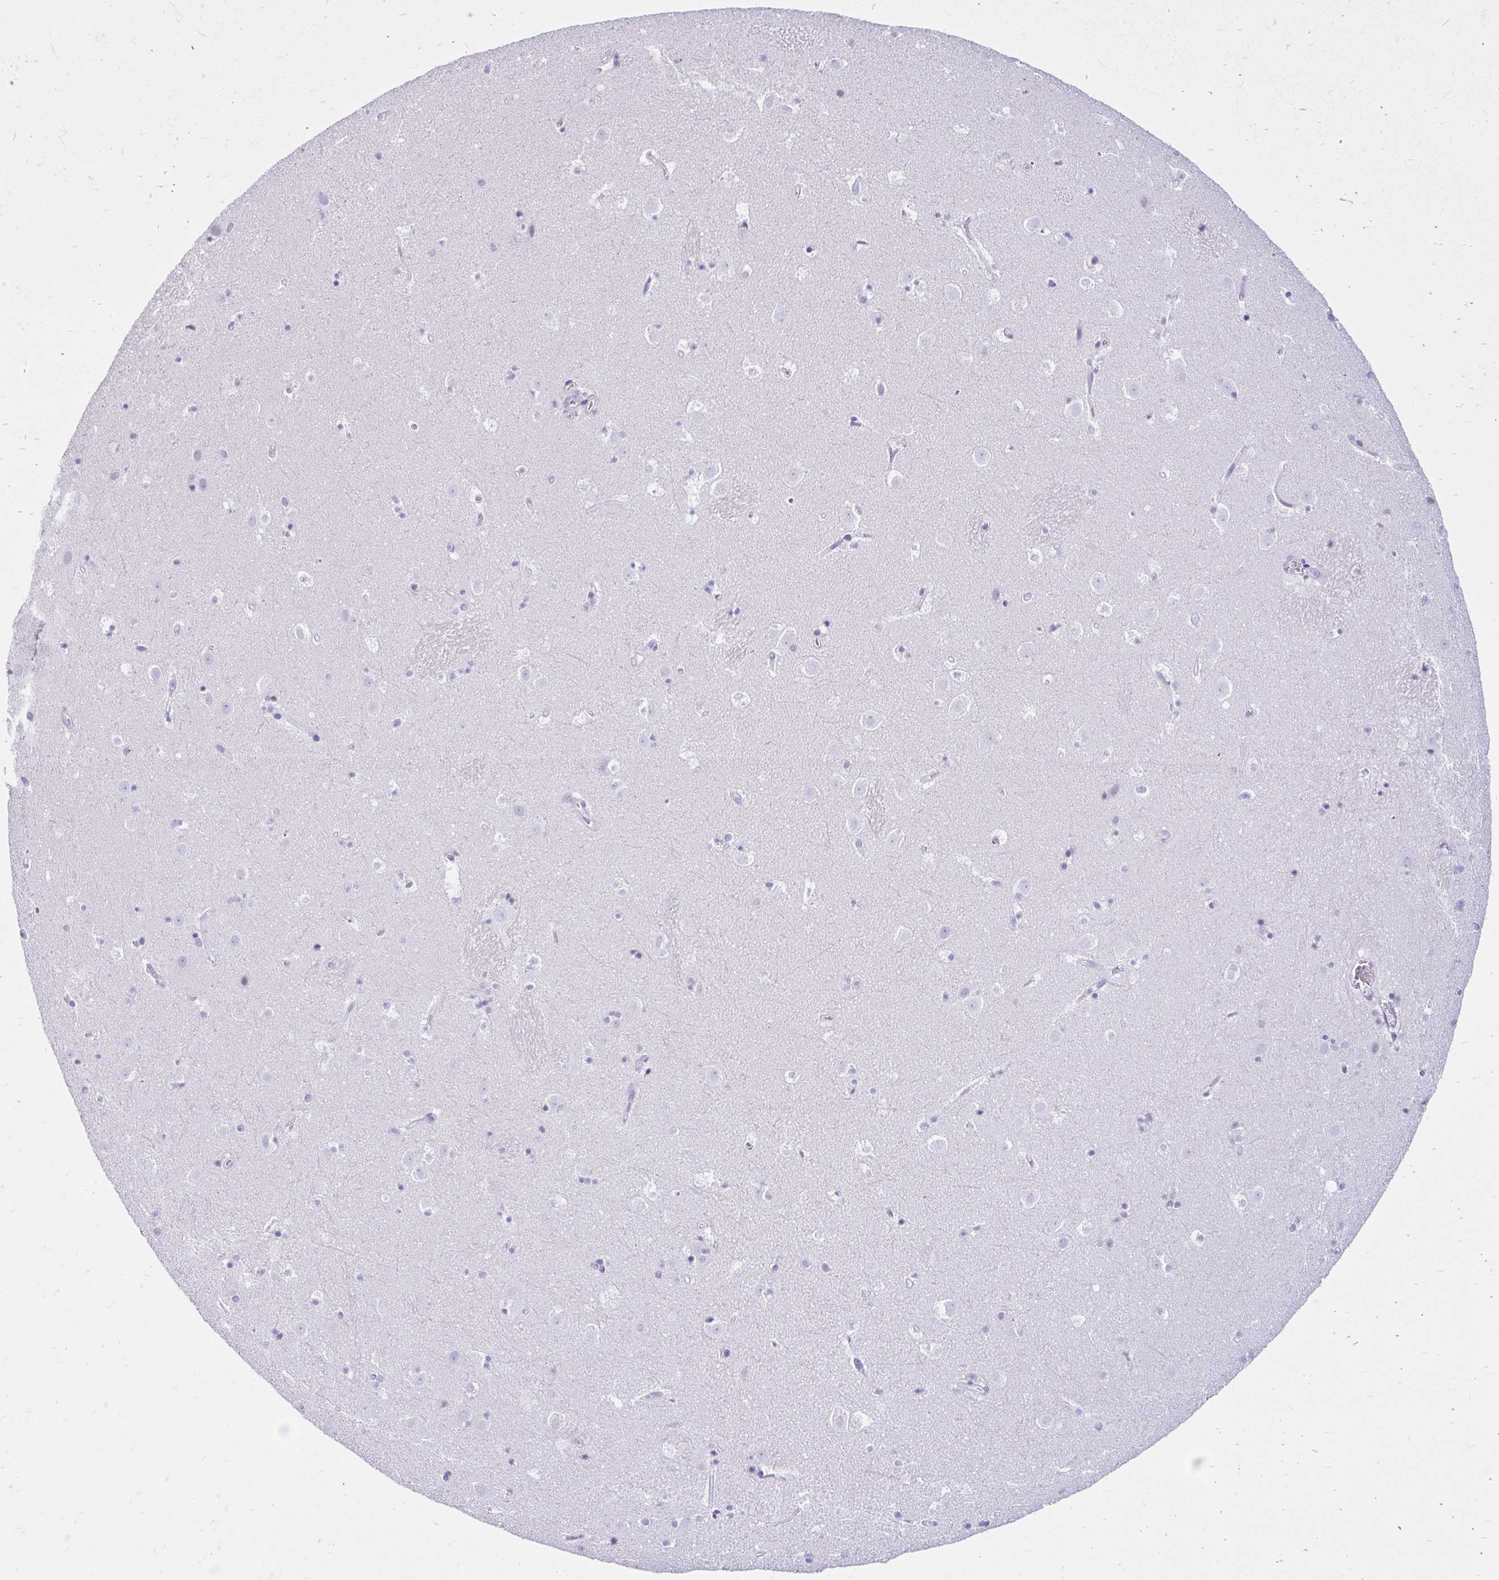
{"staining": {"intensity": "negative", "quantity": "none", "location": "none"}, "tissue": "caudate", "cell_type": "Glial cells", "image_type": "normal", "snomed": [{"axis": "morphology", "description": "Normal tissue, NOS"}, {"axis": "topography", "description": "Lateral ventricle wall"}], "caption": "Immunohistochemistry (IHC) of normal caudate reveals no staining in glial cells.", "gene": "NHLH2", "patient": {"sex": "male", "age": 37}}